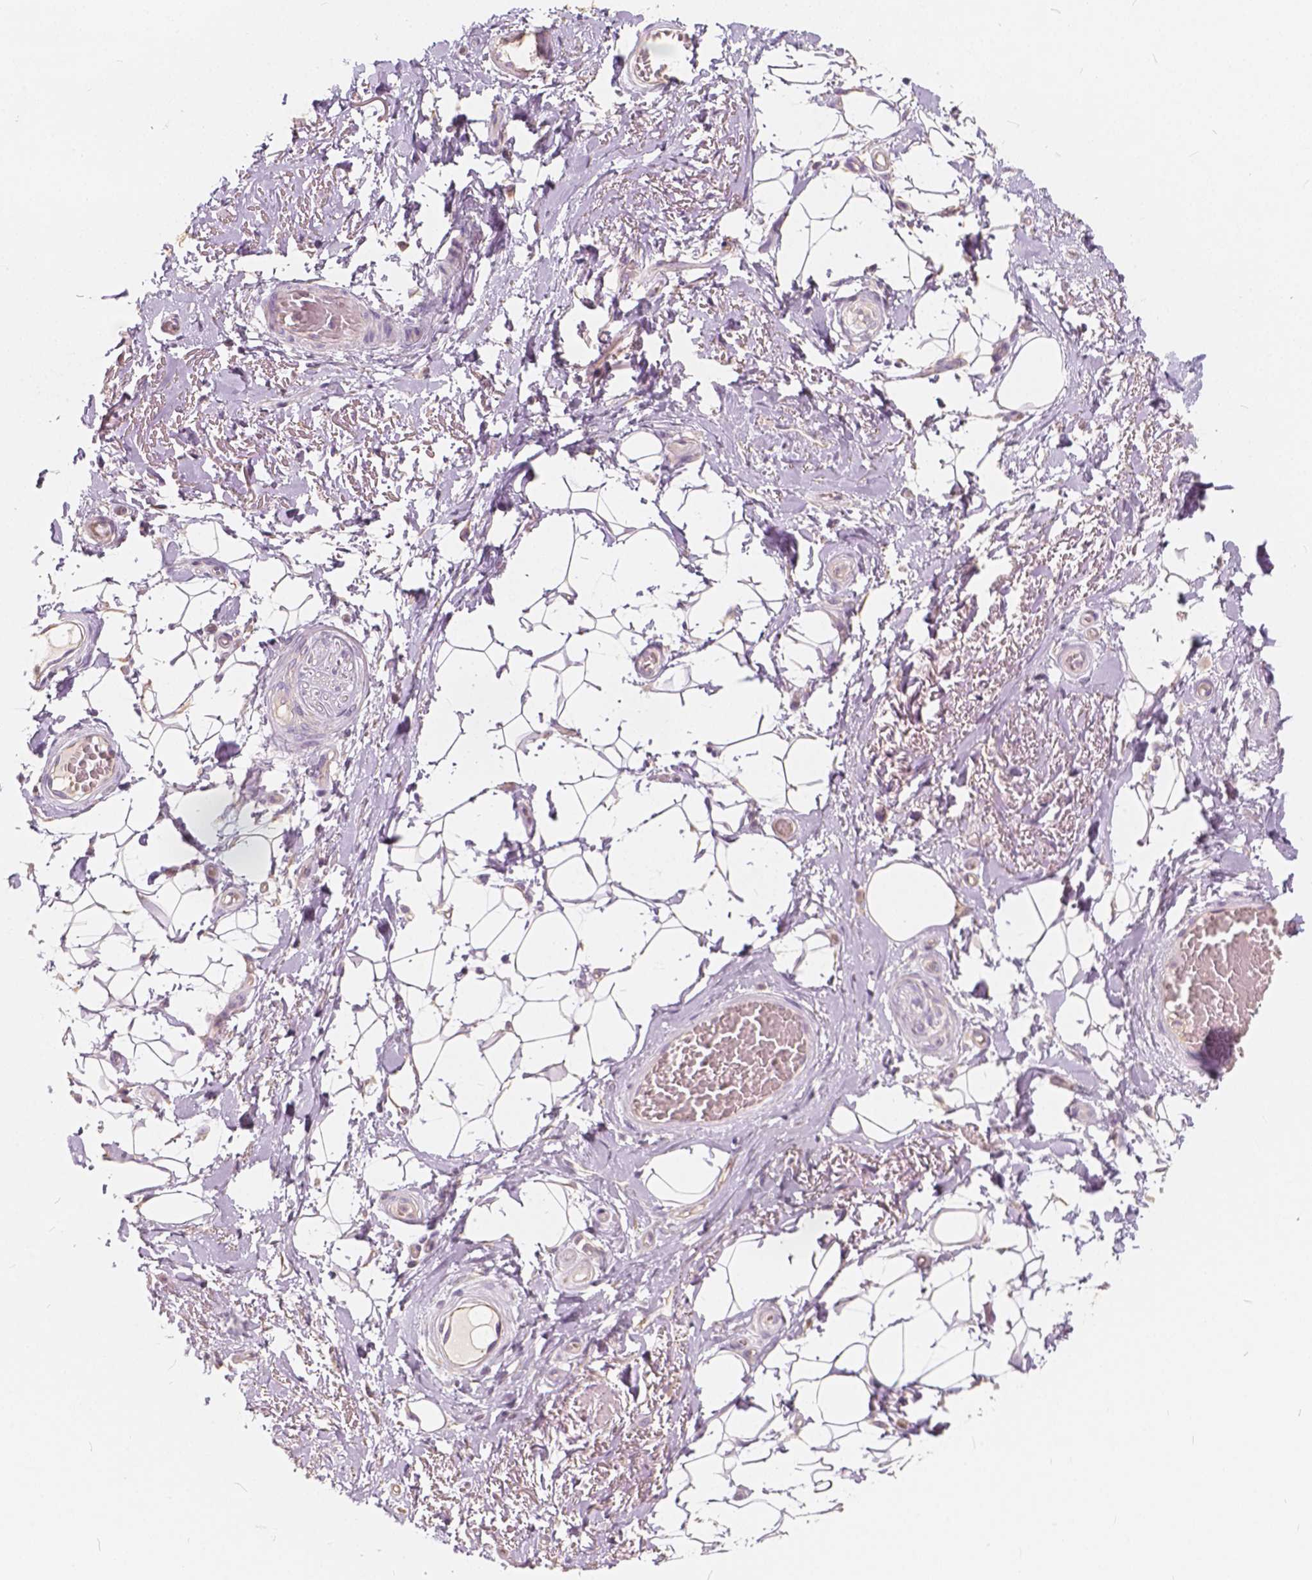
{"staining": {"intensity": "negative", "quantity": "none", "location": "none"}, "tissue": "adipose tissue", "cell_type": "Adipocytes", "image_type": "normal", "snomed": [{"axis": "morphology", "description": "Normal tissue, NOS"}, {"axis": "topography", "description": "Anal"}, {"axis": "topography", "description": "Peripheral nerve tissue"}], "caption": "Immunohistochemistry of unremarkable adipose tissue demonstrates no staining in adipocytes.", "gene": "KIAA0513", "patient": {"sex": "male", "age": 53}}